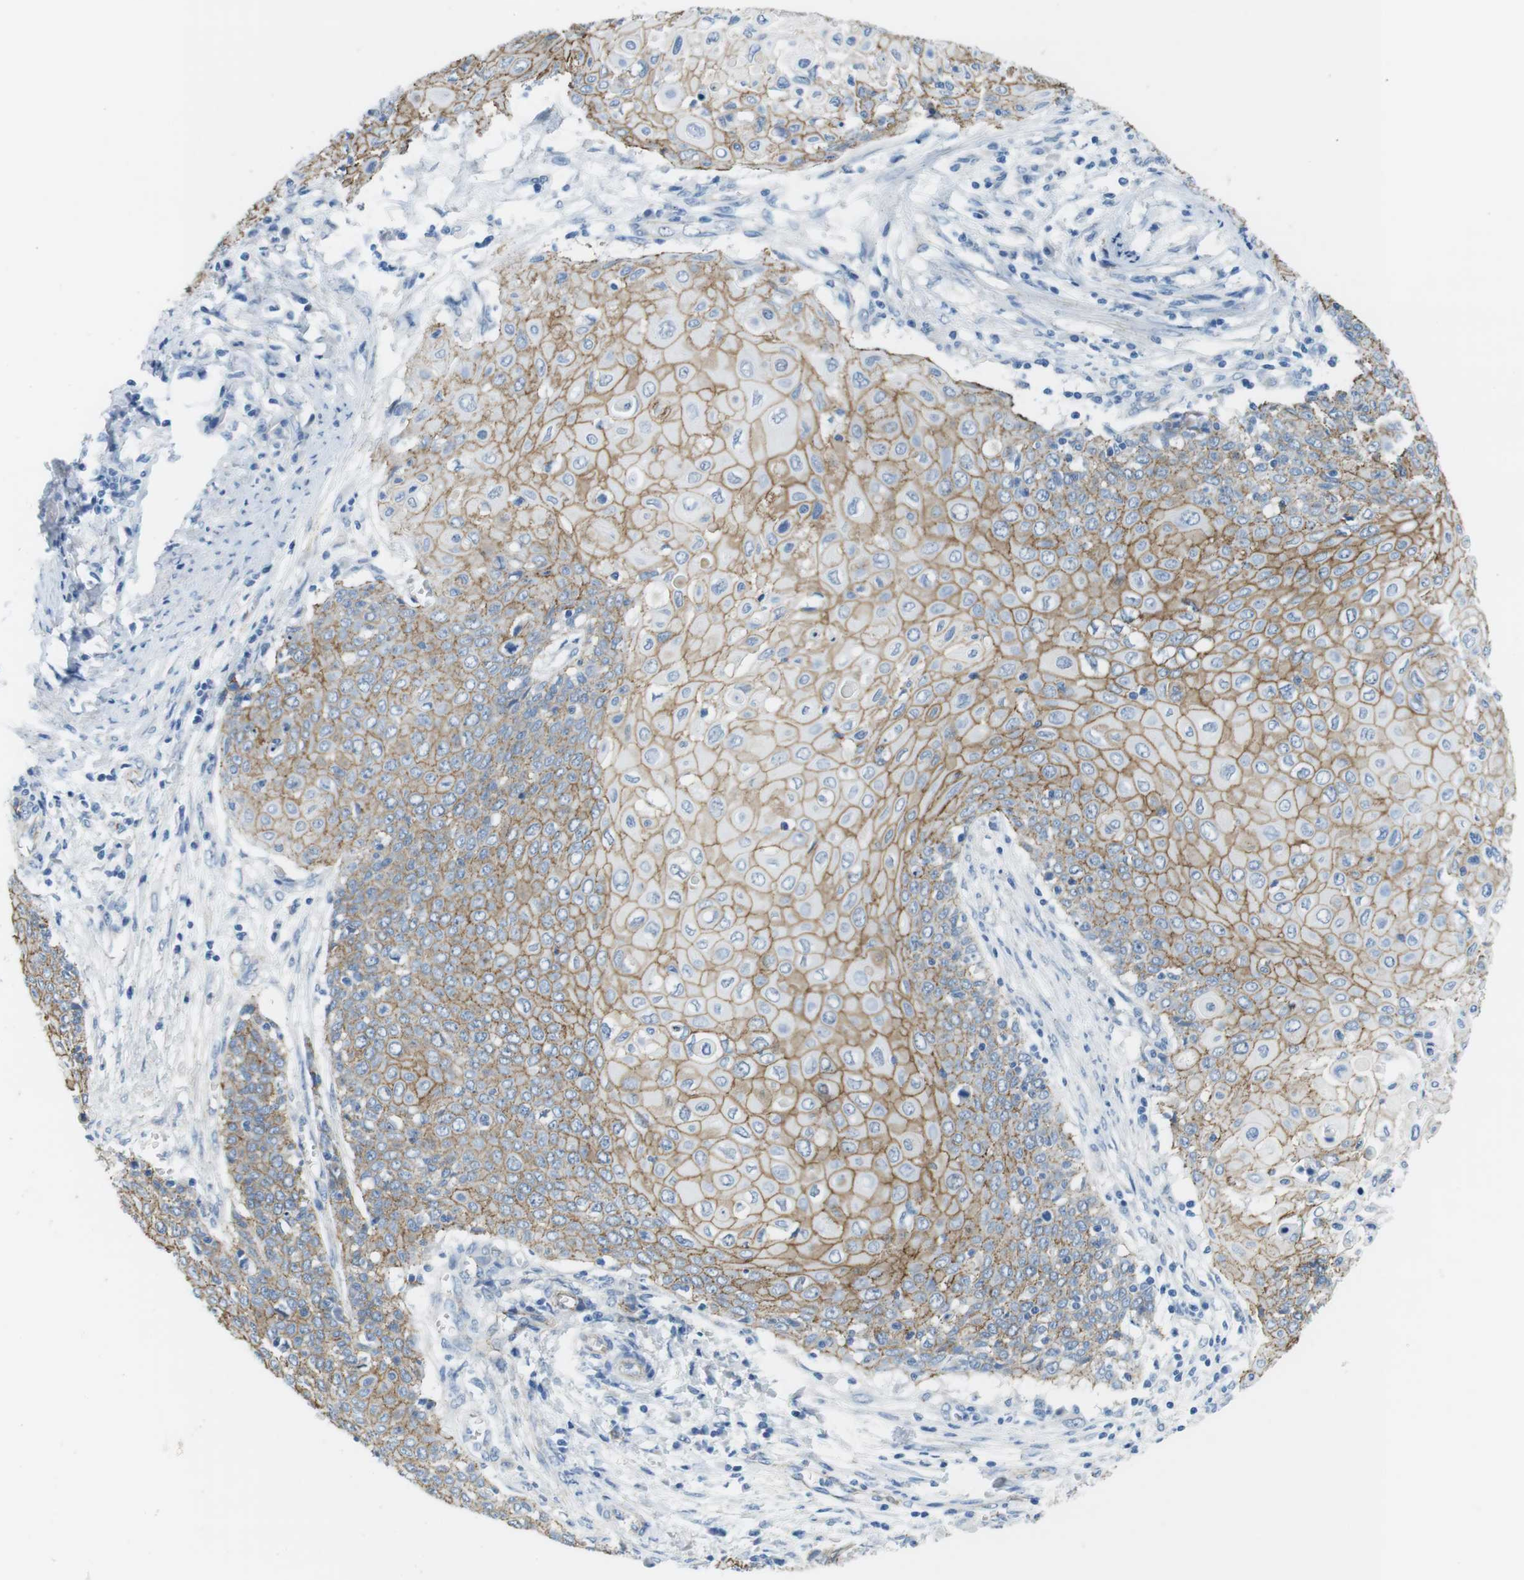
{"staining": {"intensity": "moderate", "quantity": ">75%", "location": "cytoplasmic/membranous"}, "tissue": "cervical cancer", "cell_type": "Tumor cells", "image_type": "cancer", "snomed": [{"axis": "morphology", "description": "Squamous cell carcinoma, NOS"}, {"axis": "topography", "description": "Cervix"}], "caption": "This micrograph reveals cervical squamous cell carcinoma stained with immunohistochemistry (IHC) to label a protein in brown. The cytoplasmic/membranous of tumor cells show moderate positivity for the protein. Nuclei are counter-stained blue.", "gene": "SLC6A6", "patient": {"sex": "female", "age": 39}}